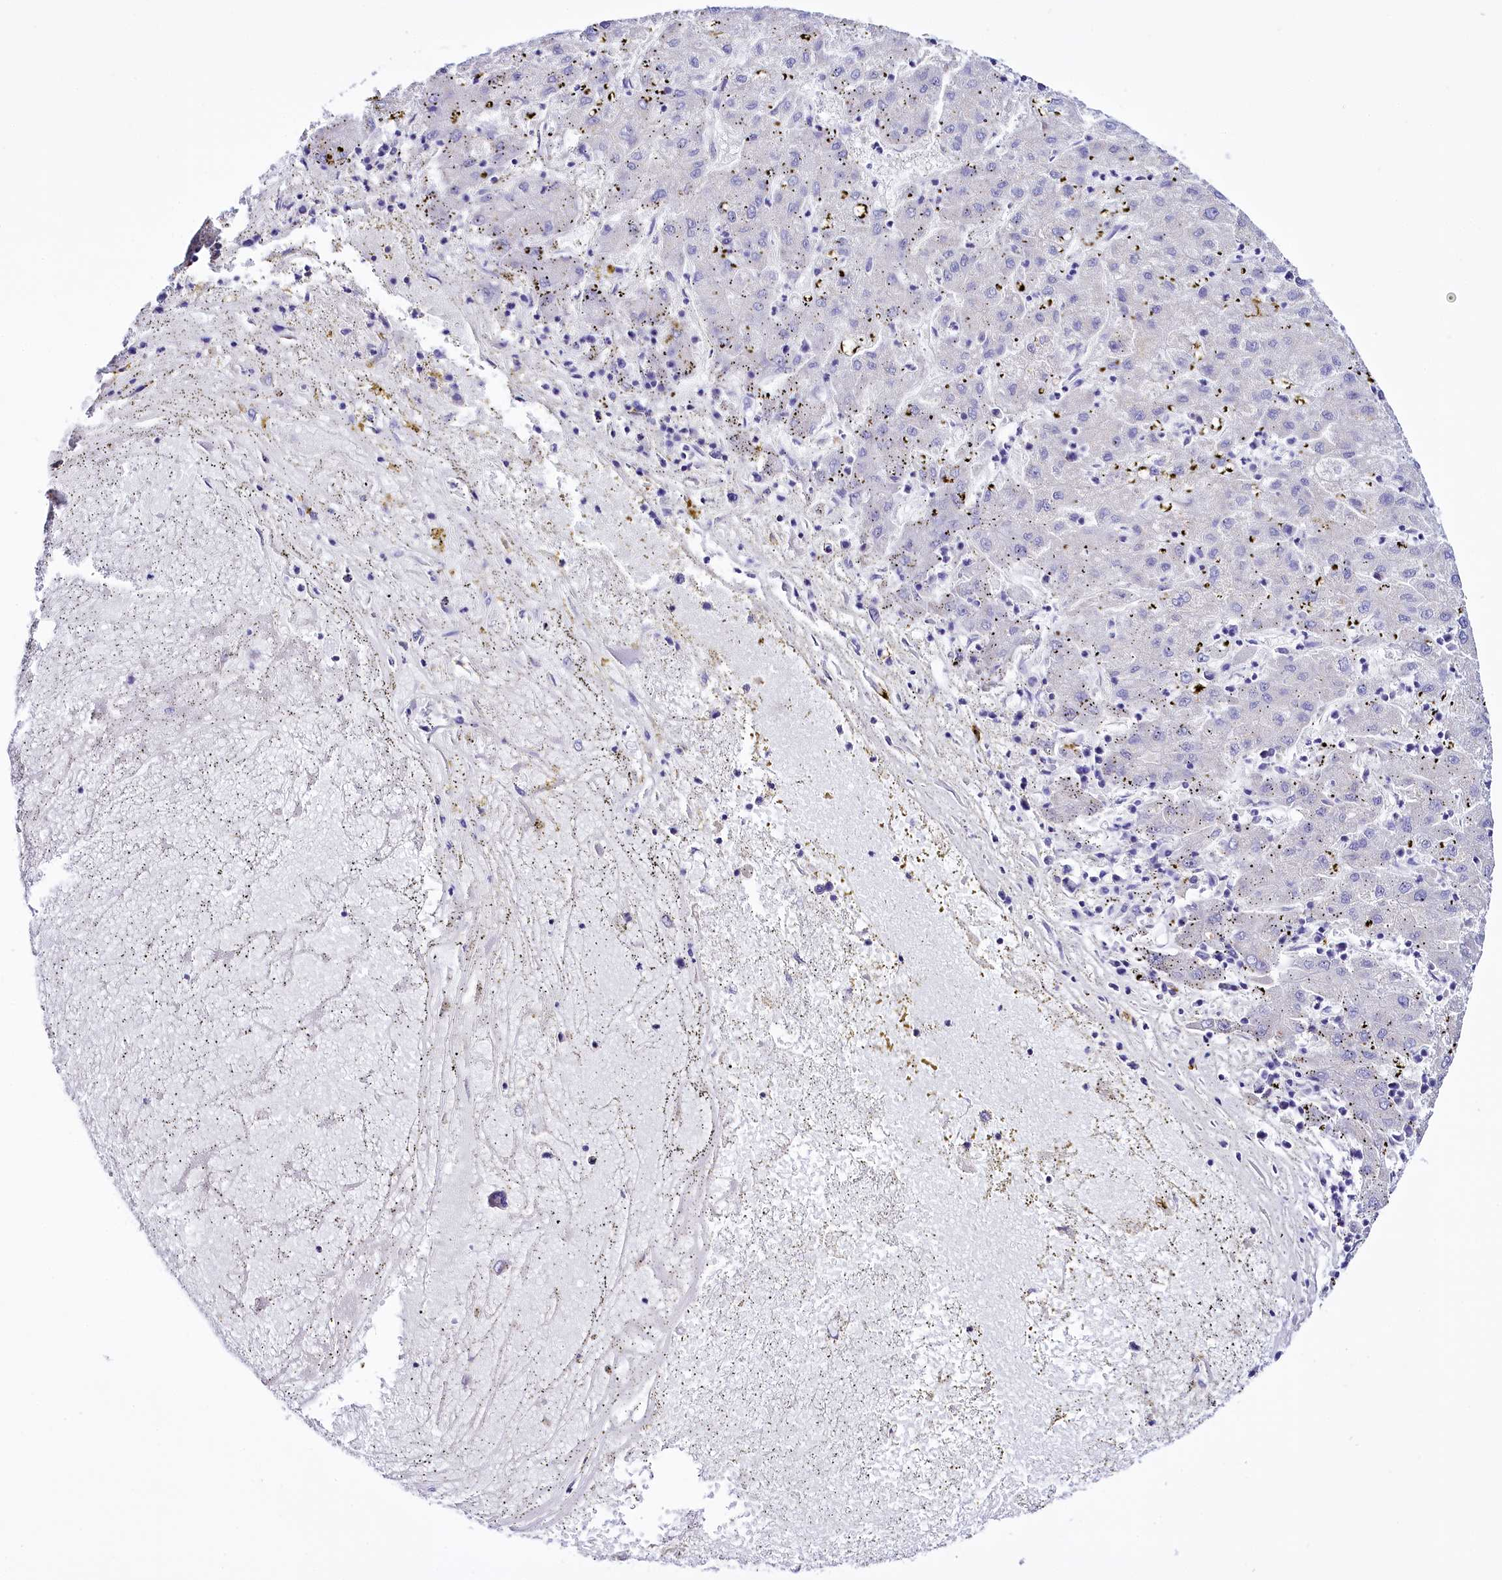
{"staining": {"intensity": "negative", "quantity": "none", "location": "none"}, "tissue": "liver cancer", "cell_type": "Tumor cells", "image_type": "cancer", "snomed": [{"axis": "morphology", "description": "Carcinoma, Hepatocellular, NOS"}, {"axis": "topography", "description": "Liver"}], "caption": "Tumor cells are negative for protein expression in human liver cancer.", "gene": "SPATS2", "patient": {"sex": "male", "age": 72}}